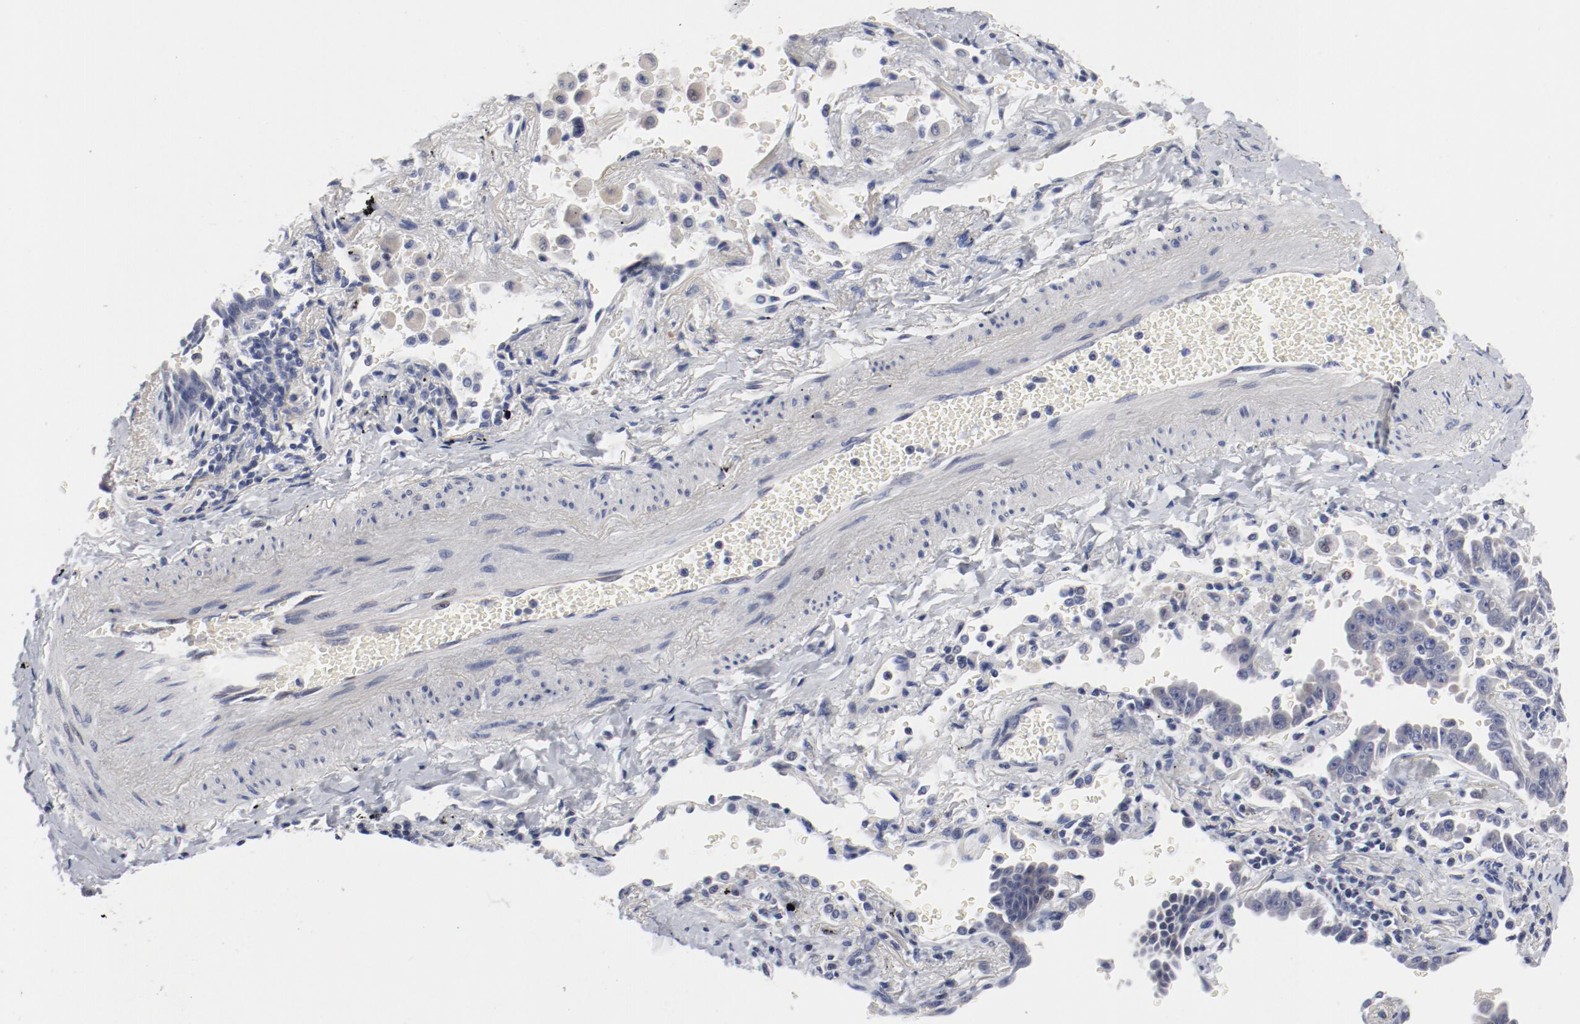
{"staining": {"intensity": "negative", "quantity": "none", "location": "none"}, "tissue": "lung cancer", "cell_type": "Tumor cells", "image_type": "cancer", "snomed": [{"axis": "morphology", "description": "Adenocarcinoma, NOS"}, {"axis": "topography", "description": "Lung"}], "caption": "Image shows no protein expression in tumor cells of lung adenocarcinoma tissue.", "gene": "KCNK13", "patient": {"sex": "female", "age": 64}}